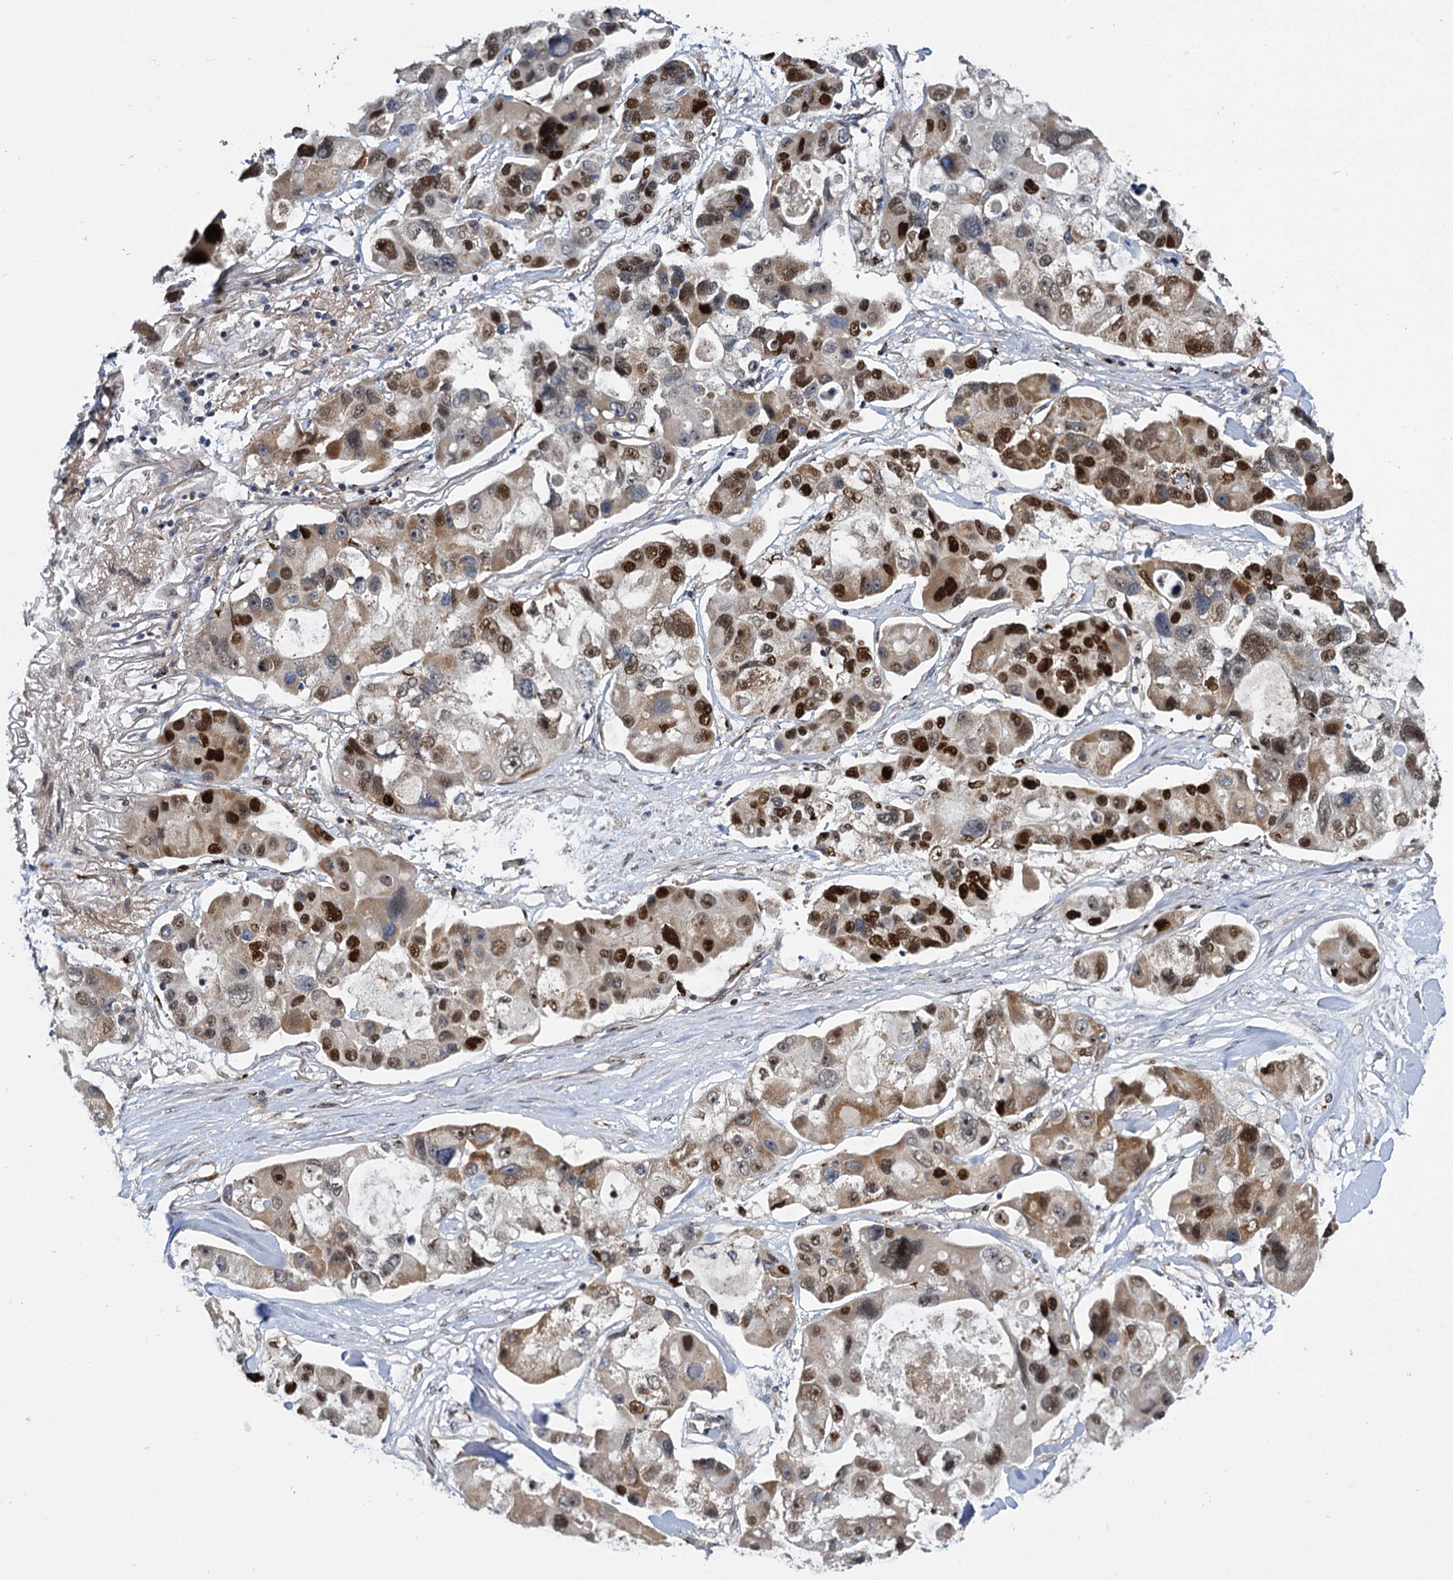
{"staining": {"intensity": "strong", "quantity": "25%-75%", "location": "cytoplasmic/membranous,nuclear"}, "tissue": "lung cancer", "cell_type": "Tumor cells", "image_type": "cancer", "snomed": [{"axis": "morphology", "description": "Adenocarcinoma, NOS"}, {"axis": "topography", "description": "Lung"}], "caption": "Lung adenocarcinoma tissue shows strong cytoplasmic/membranous and nuclear staining in about 25%-75% of tumor cells, visualized by immunohistochemistry. The staining was performed using DAB (3,3'-diaminobenzidine) to visualize the protein expression in brown, while the nuclei were stained in blue with hematoxylin (Magnification: 20x).", "gene": "GAL3ST4", "patient": {"sex": "female", "age": 54}}